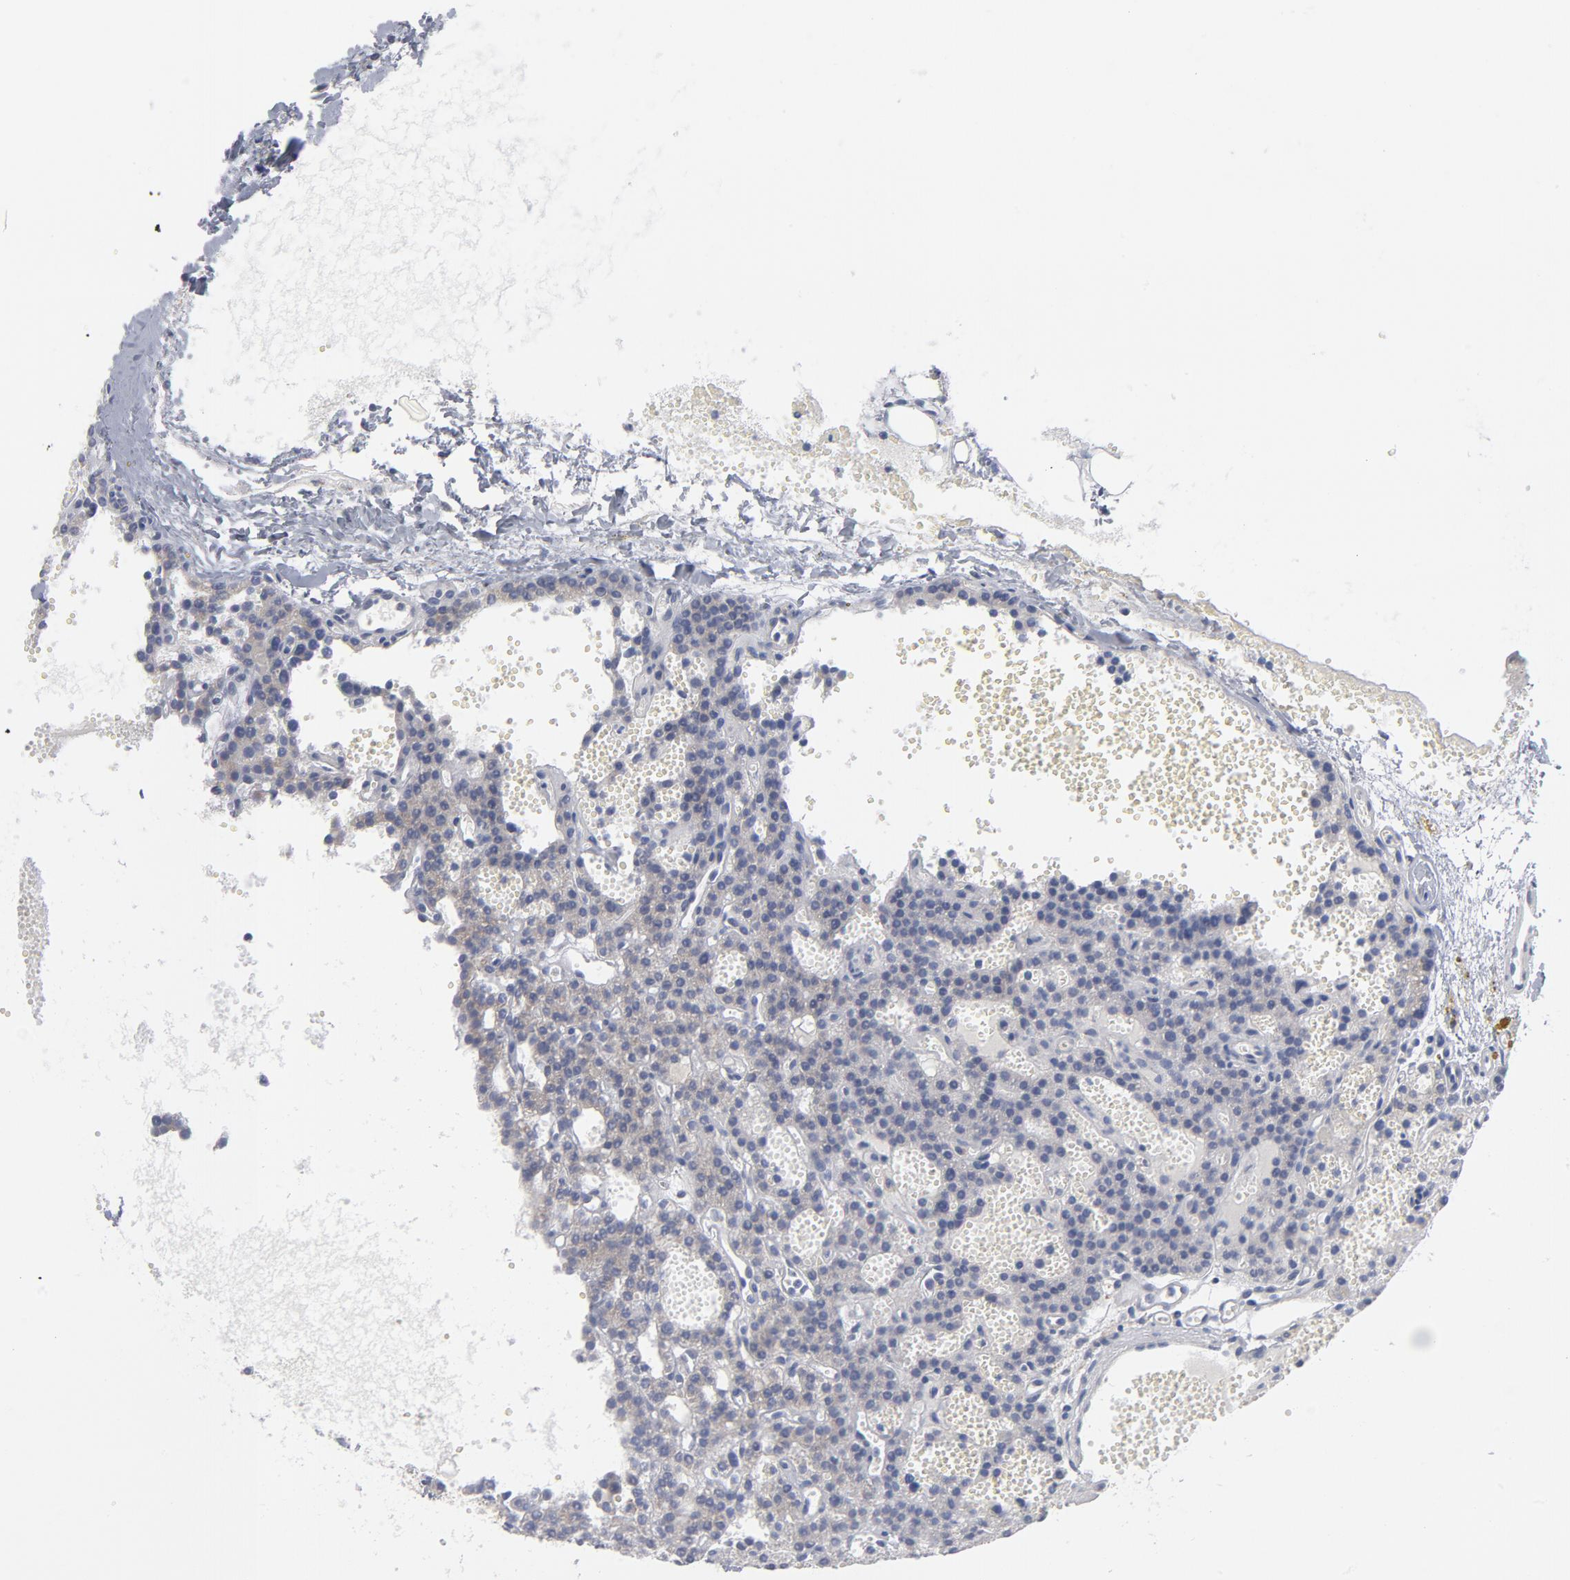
{"staining": {"intensity": "negative", "quantity": "none", "location": "none"}, "tissue": "parathyroid gland", "cell_type": "Glandular cells", "image_type": "normal", "snomed": [{"axis": "morphology", "description": "Normal tissue, NOS"}, {"axis": "topography", "description": "Parathyroid gland"}], "caption": "The photomicrograph displays no staining of glandular cells in benign parathyroid gland. (Brightfield microscopy of DAB immunohistochemistry (IHC) at high magnification).", "gene": "CD86", "patient": {"sex": "male", "age": 25}}